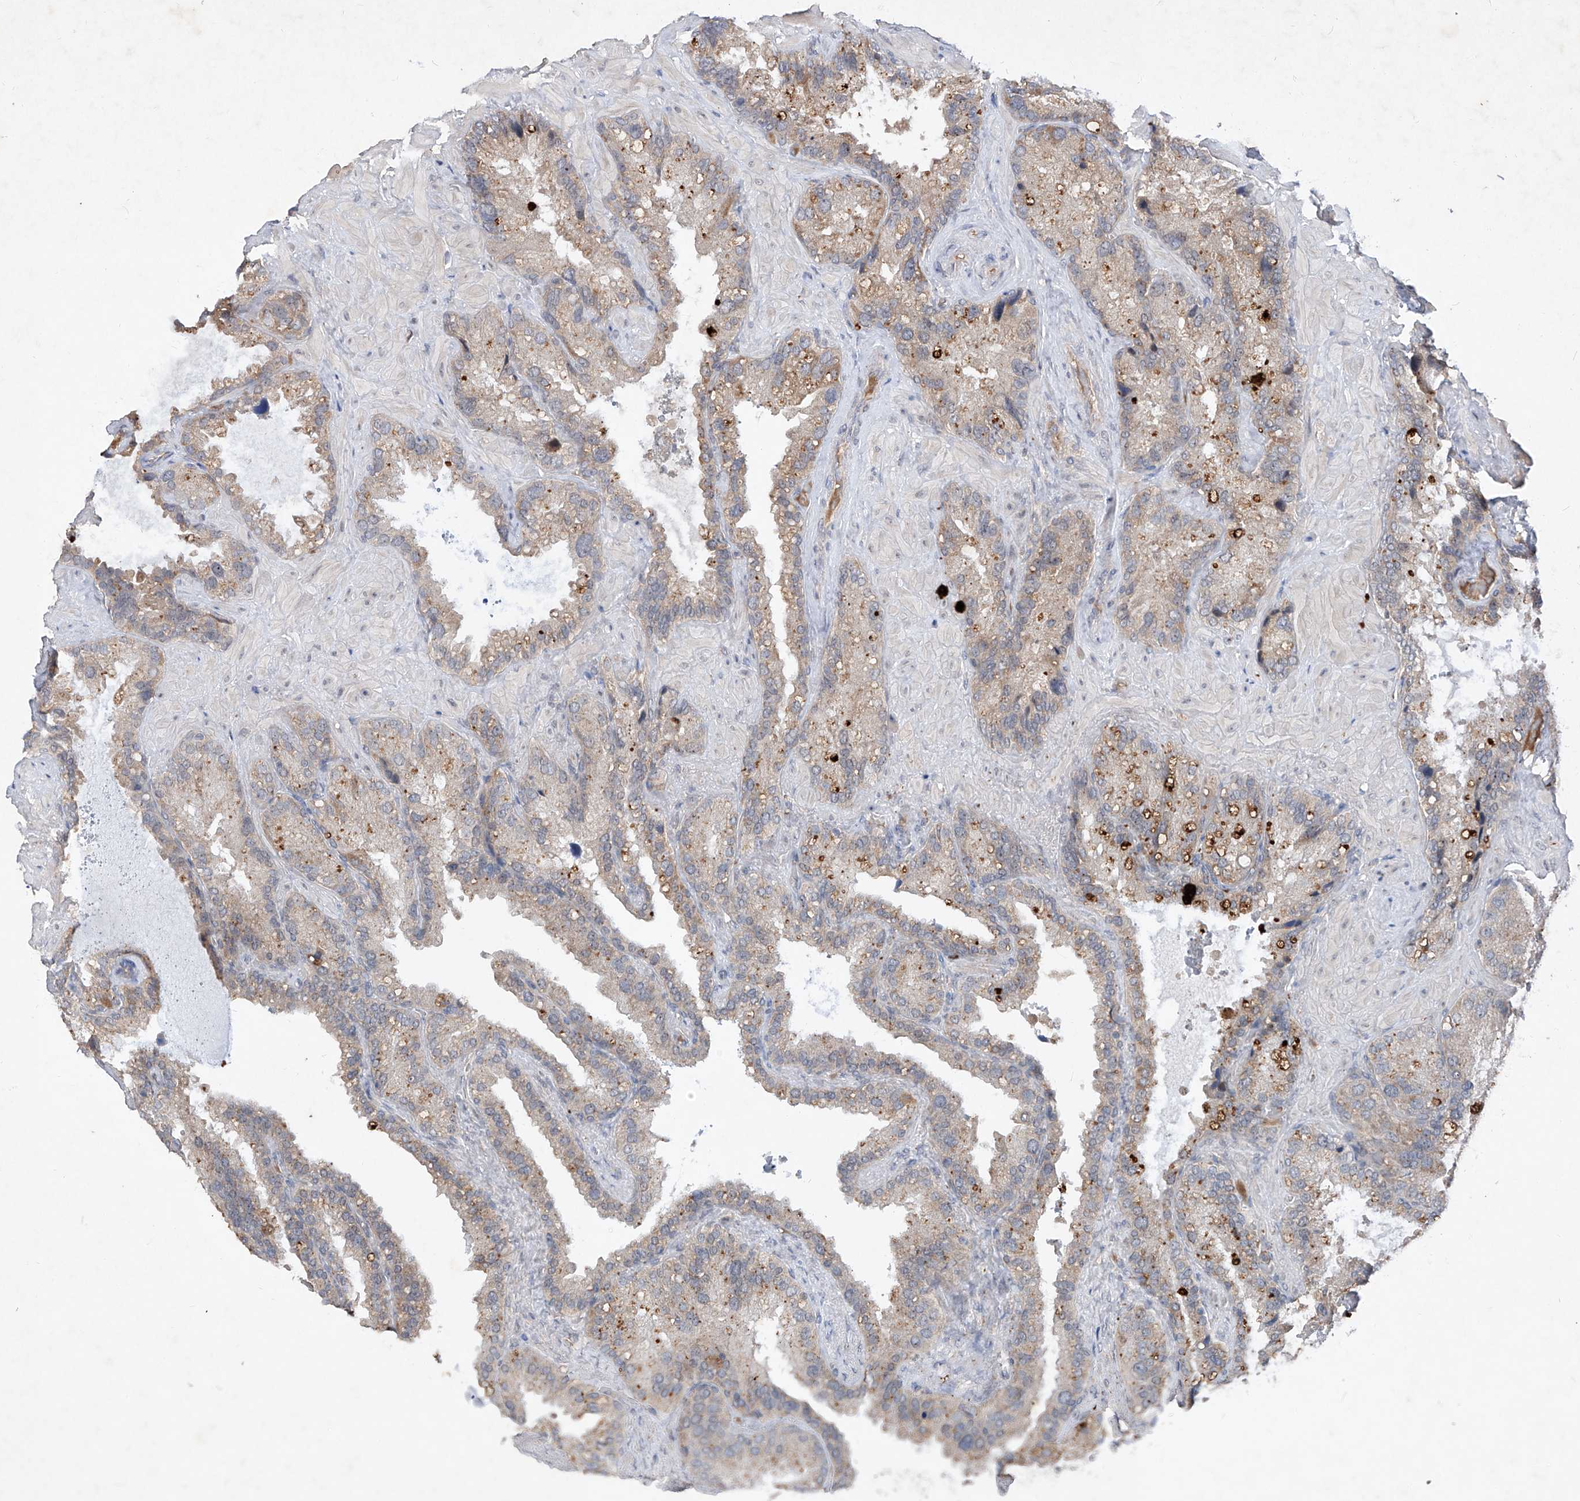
{"staining": {"intensity": "negative", "quantity": "none", "location": "none"}, "tissue": "seminal vesicle", "cell_type": "Glandular cells", "image_type": "normal", "snomed": [{"axis": "morphology", "description": "Normal tissue, NOS"}, {"axis": "topography", "description": "Prostate"}, {"axis": "topography", "description": "Seminal veicle"}], "caption": "The micrograph shows no staining of glandular cells in benign seminal vesicle. (DAB (3,3'-diaminobenzidine) IHC, high magnification).", "gene": "FAM135A", "patient": {"sex": "male", "age": 68}}